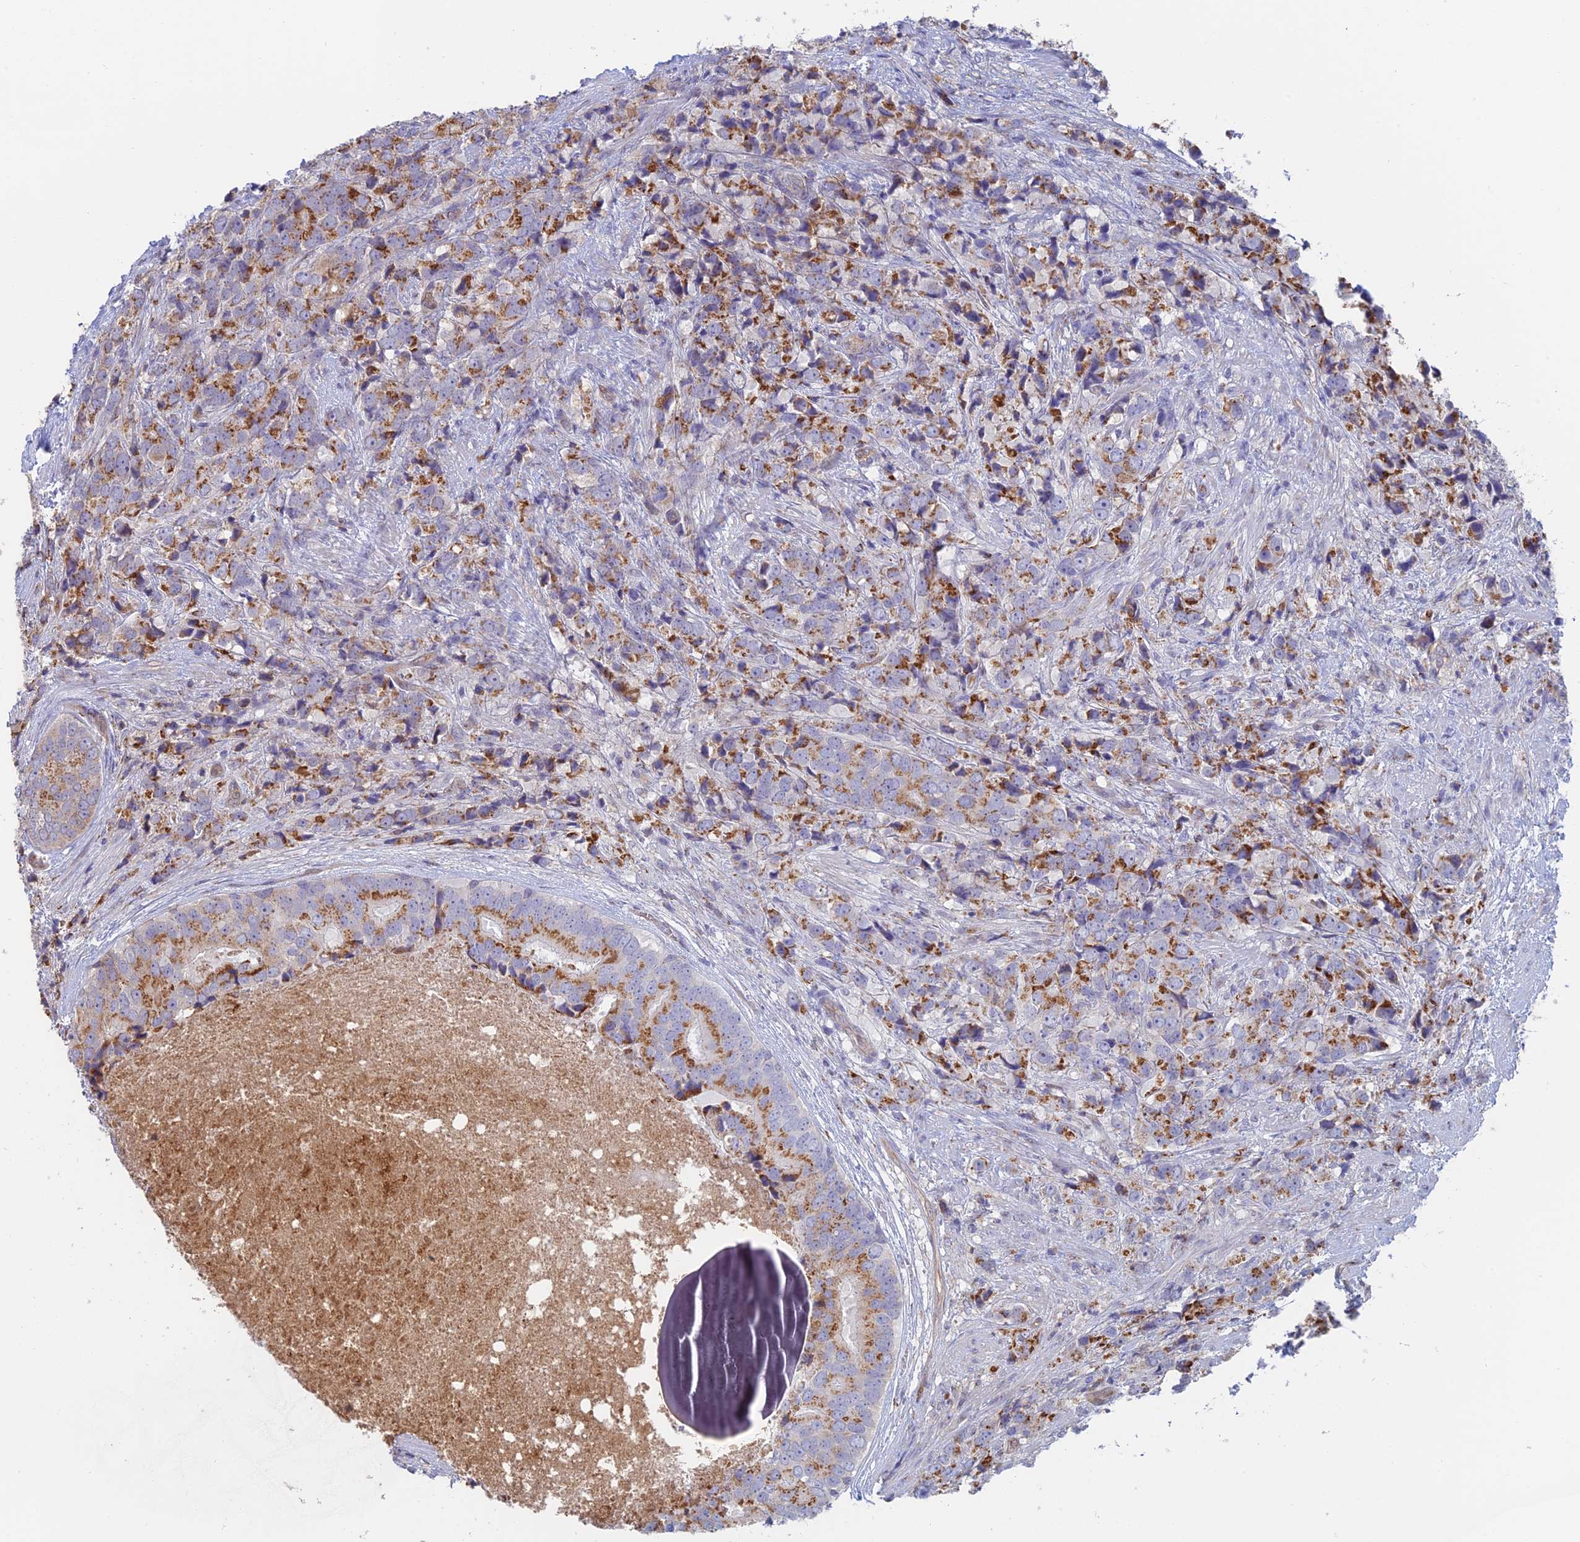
{"staining": {"intensity": "moderate", "quantity": ">75%", "location": "cytoplasmic/membranous"}, "tissue": "prostate cancer", "cell_type": "Tumor cells", "image_type": "cancer", "snomed": [{"axis": "morphology", "description": "Adenocarcinoma, High grade"}, {"axis": "topography", "description": "Prostate"}], "caption": "A medium amount of moderate cytoplasmic/membranous staining is appreciated in about >75% of tumor cells in prostate cancer tissue.", "gene": "HS2ST1", "patient": {"sex": "male", "age": 62}}